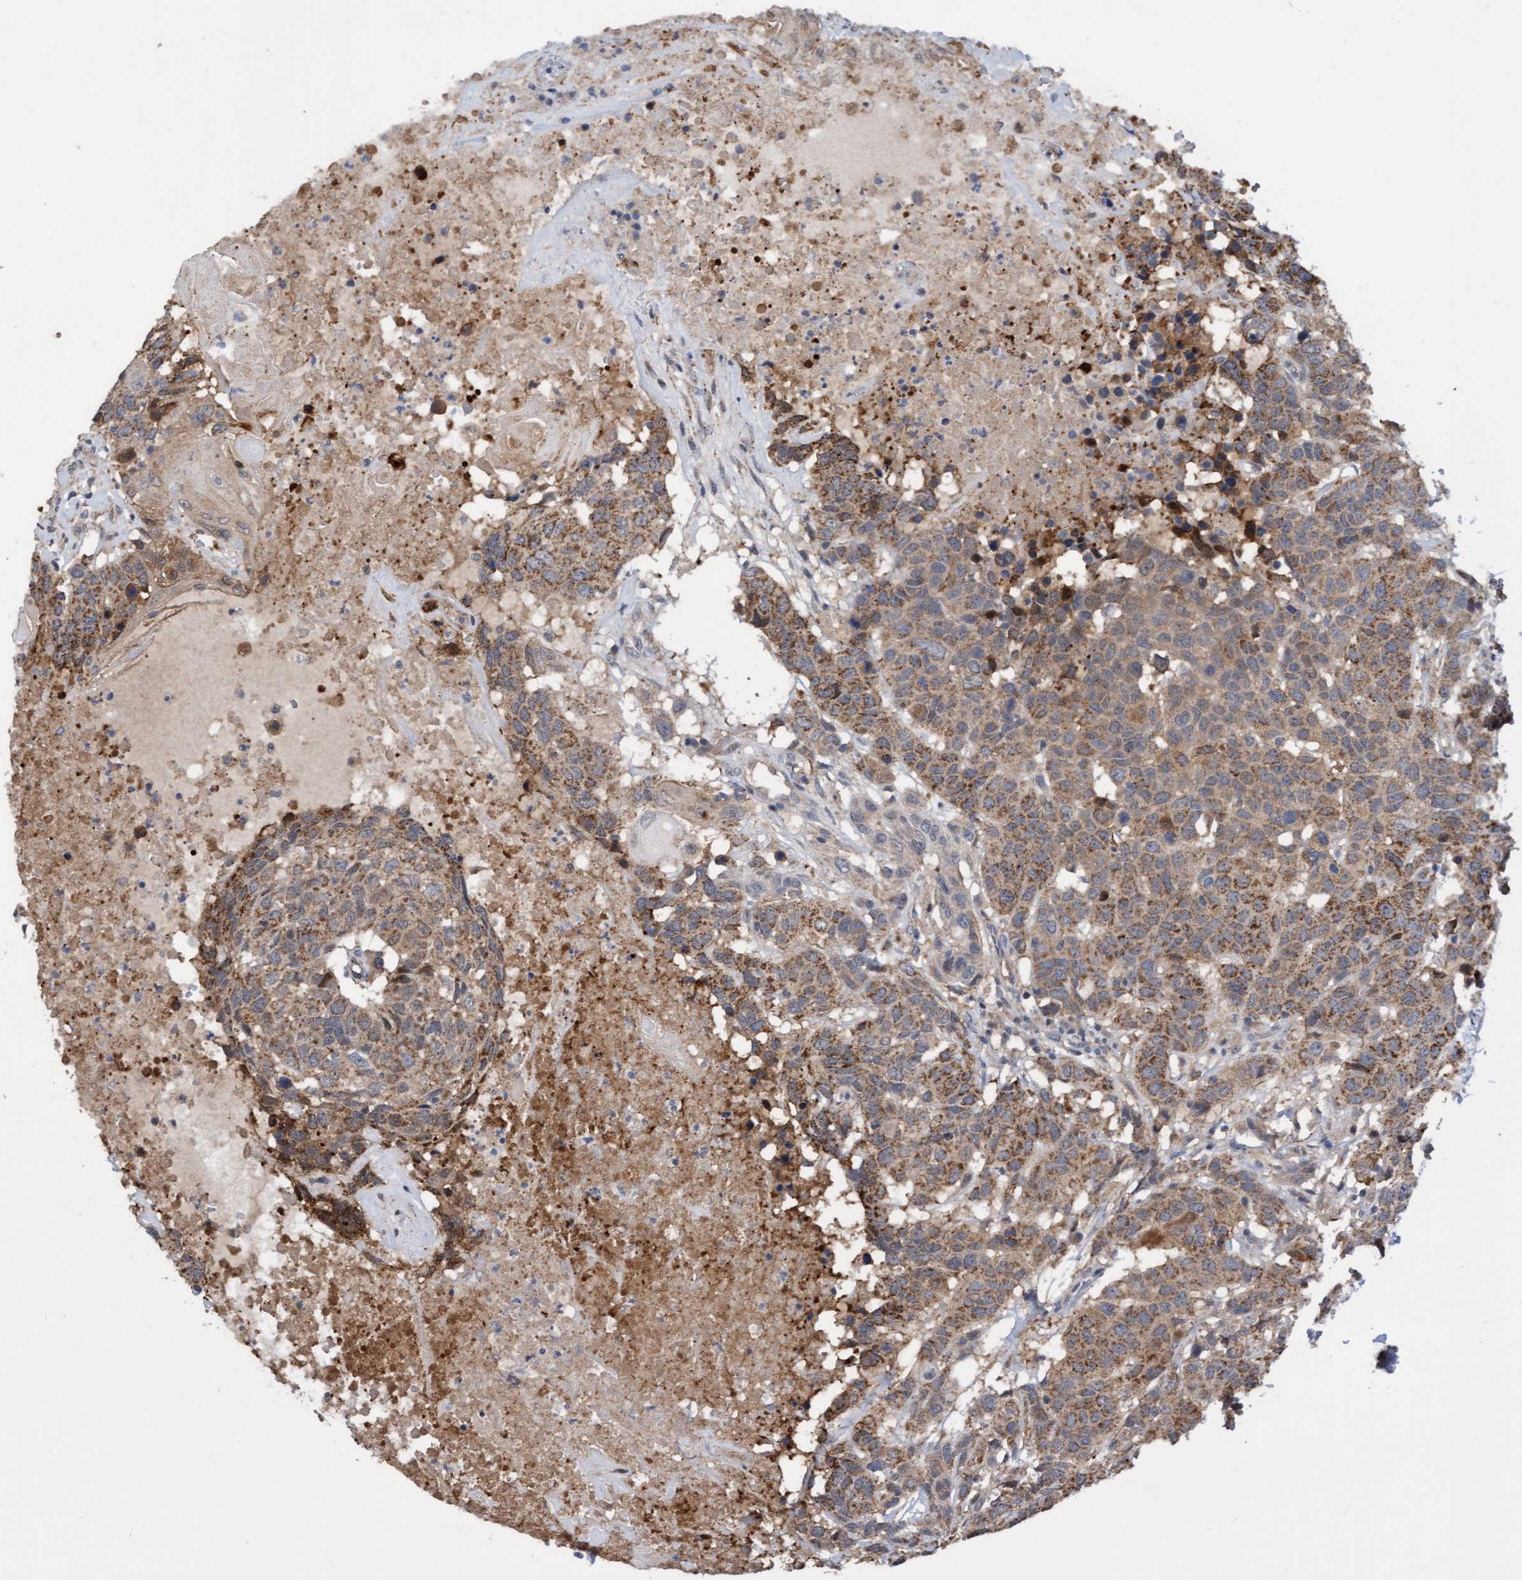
{"staining": {"intensity": "moderate", "quantity": ">75%", "location": "cytoplasmic/membranous"}, "tissue": "head and neck cancer", "cell_type": "Tumor cells", "image_type": "cancer", "snomed": [{"axis": "morphology", "description": "Squamous cell carcinoma, NOS"}, {"axis": "topography", "description": "Head-Neck"}], "caption": "Protein staining of squamous cell carcinoma (head and neck) tissue shows moderate cytoplasmic/membranous expression in about >75% of tumor cells.", "gene": "ITFG1", "patient": {"sex": "male", "age": 66}}